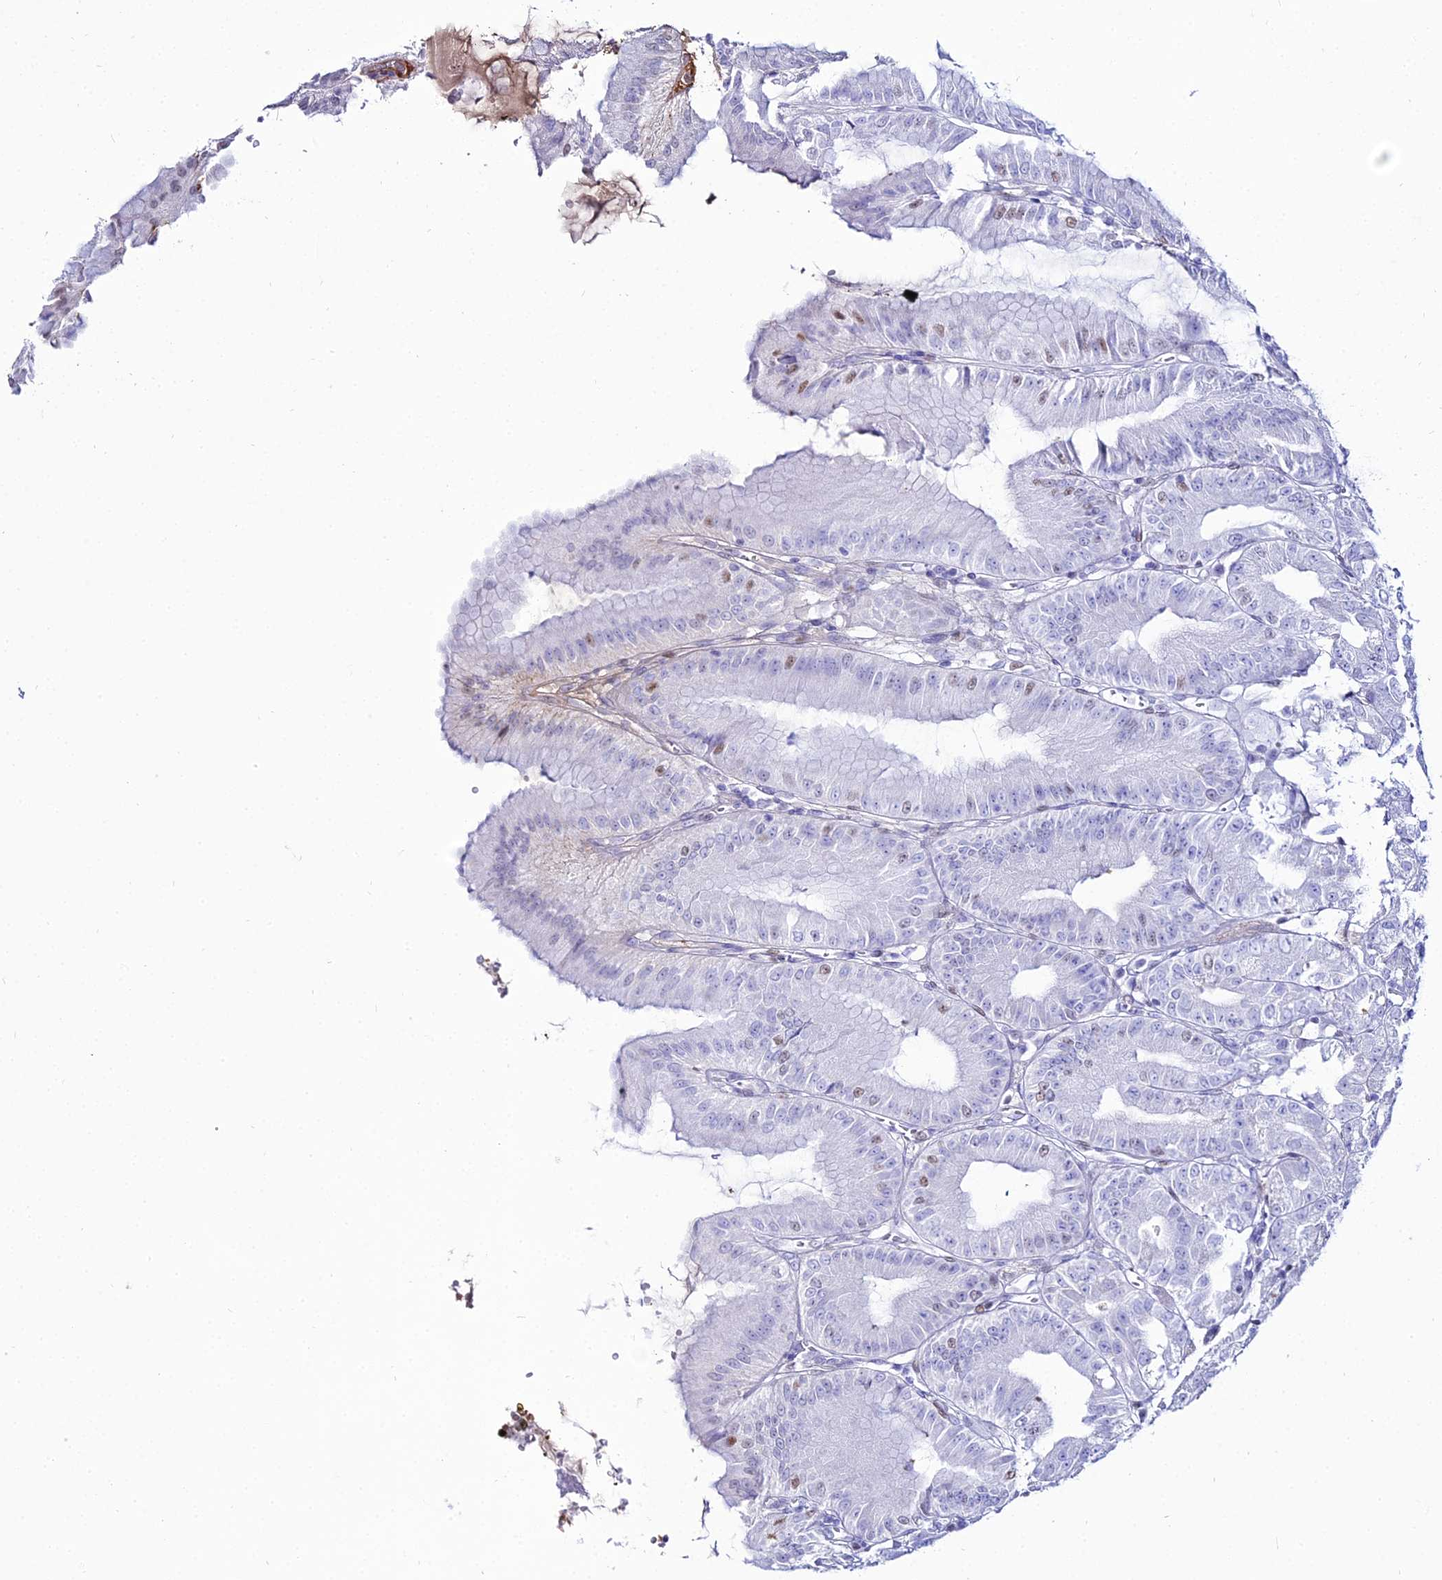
{"staining": {"intensity": "weak", "quantity": "<25%", "location": "nuclear"}, "tissue": "stomach", "cell_type": "Glandular cells", "image_type": "normal", "snomed": [{"axis": "morphology", "description": "Normal tissue, NOS"}, {"axis": "topography", "description": "Stomach, lower"}], "caption": "Immunohistochemical staining of benign stomach displays no significant positivity in glandular cells.", "gene": "RBM12", "patient": {"sex": "male", "age": 71}}